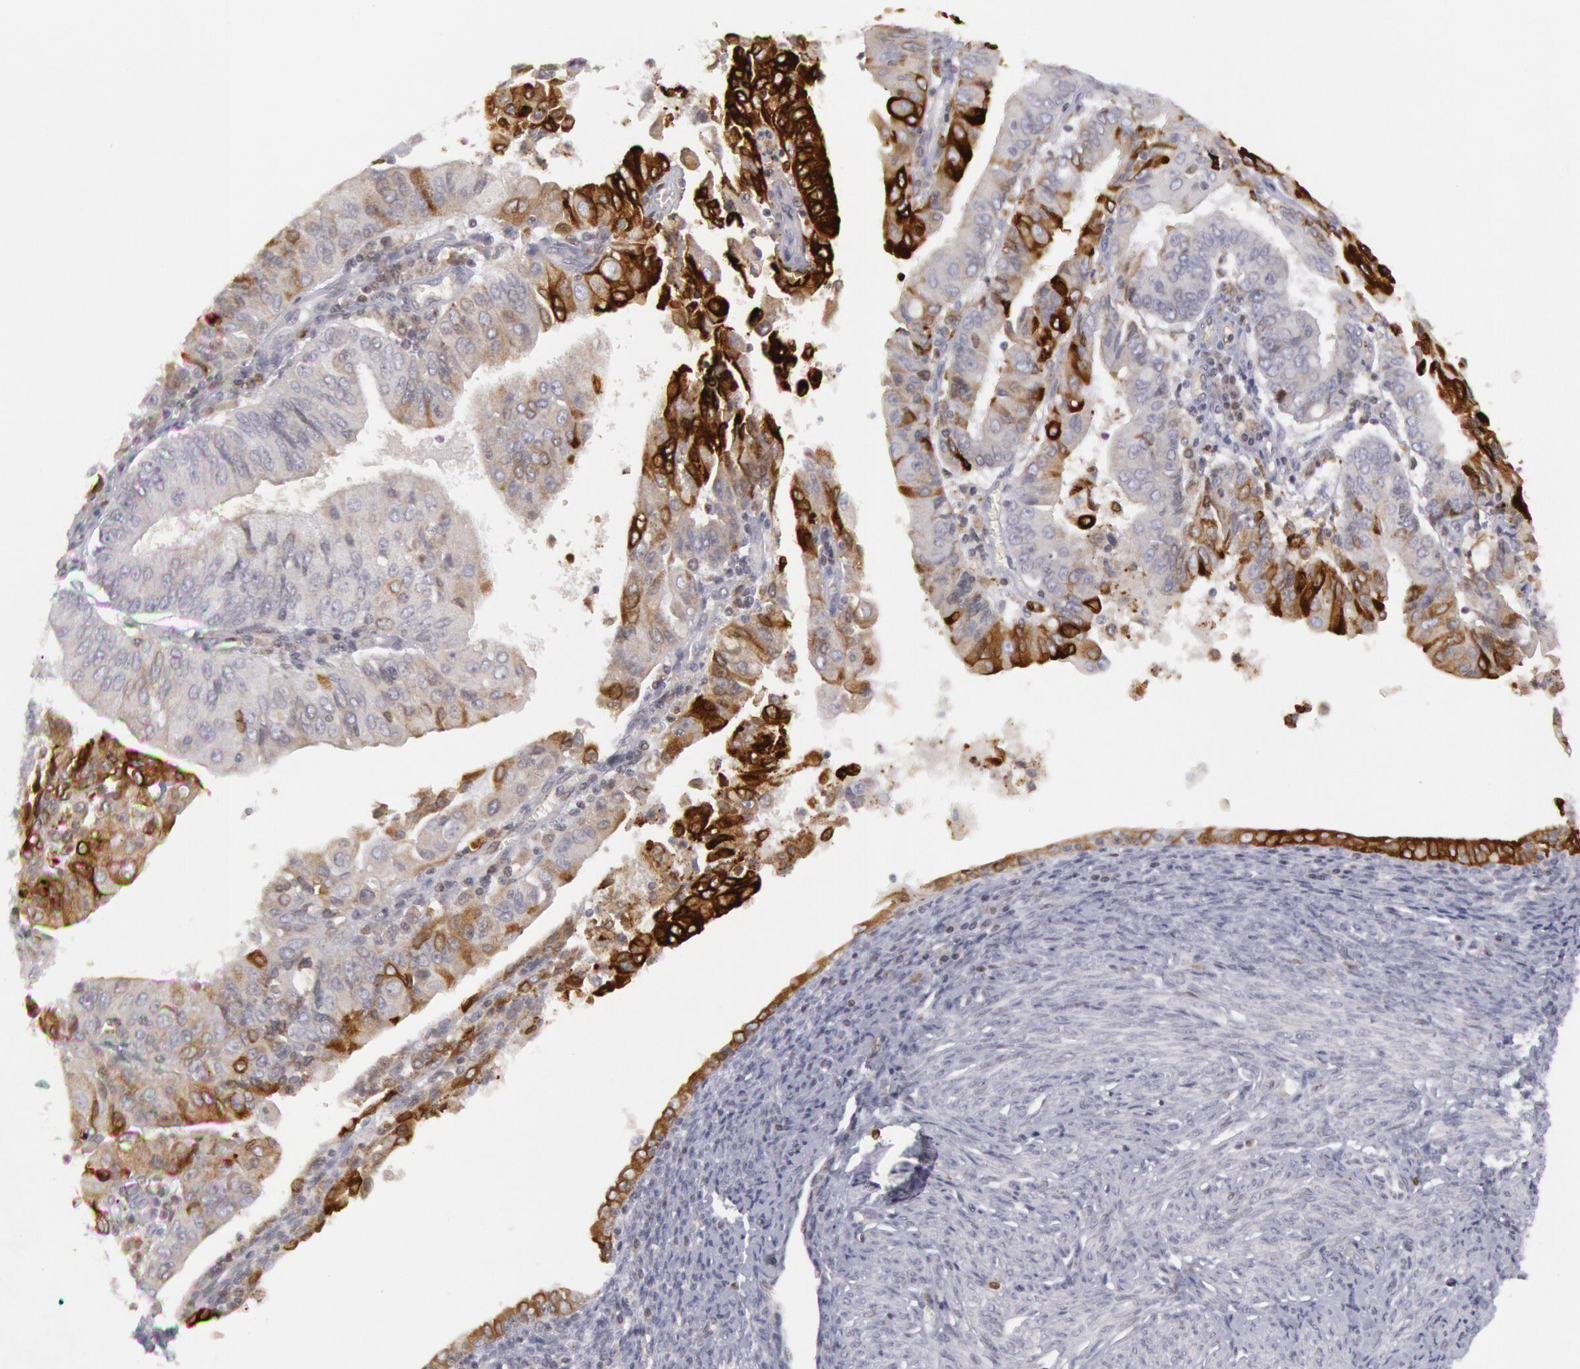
{"staining": {"intensity": "strong", "quantity": "25%-75%", "location": "cytoplasmic/membranous"}, "tissue": "endometrial cancer", "cell_type": "Tumor cells", "image_type": "cancer", "snomed": [{"axis": "morphology", "description": "Adenocarcinoma, NOS"}, {"axis": "topography", "description": "Endometrium"}], "caption": "A brown stain shows strong cytoplasmic/membranous expression of a protein in endometrial cancer tumor cells.", "gene": "PTGS2", "patient": {"sex": "female", "age": 75}}